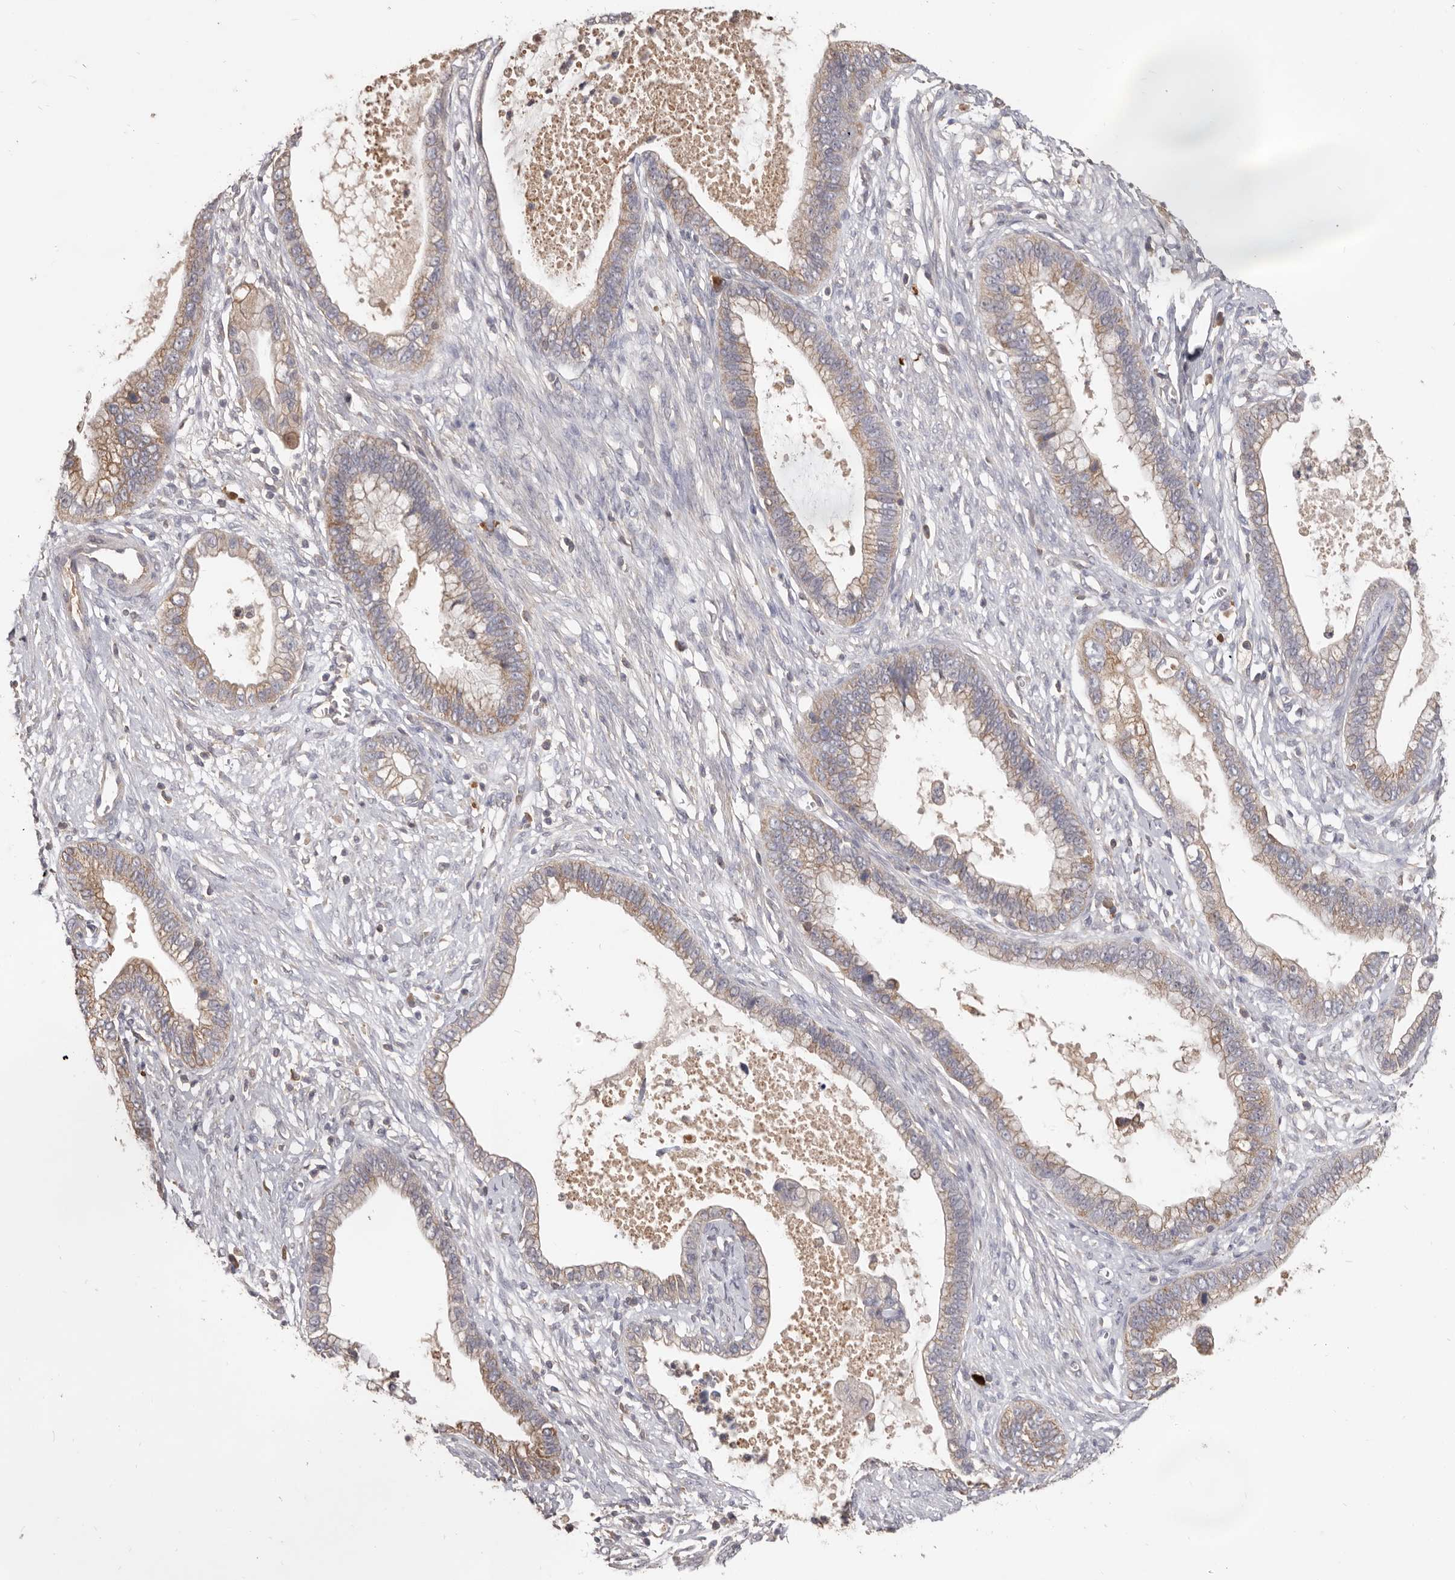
{"staining": {"intensity": "weak", "quantity": "25%-75%", "location": "cytoplasmic/membranous"}, "tissue": "cervical cancer", "cell_type": "Tumor cells", "image_type": "cancer", "snomed": [{"axis": "morphology", "description": "Adenocarcinoma, NOS"}, {"axis": "topography", "description": "Cervix"}], "caption": "Immunohistochemistry of human cervical cancer (adenocarcinoma) displays low levels of weak cytoplasmic/membranous staining in about 25%-75% of tumor cells.", "gene": "HCAR2", "patient": {"sex": "female", "age": 44}}